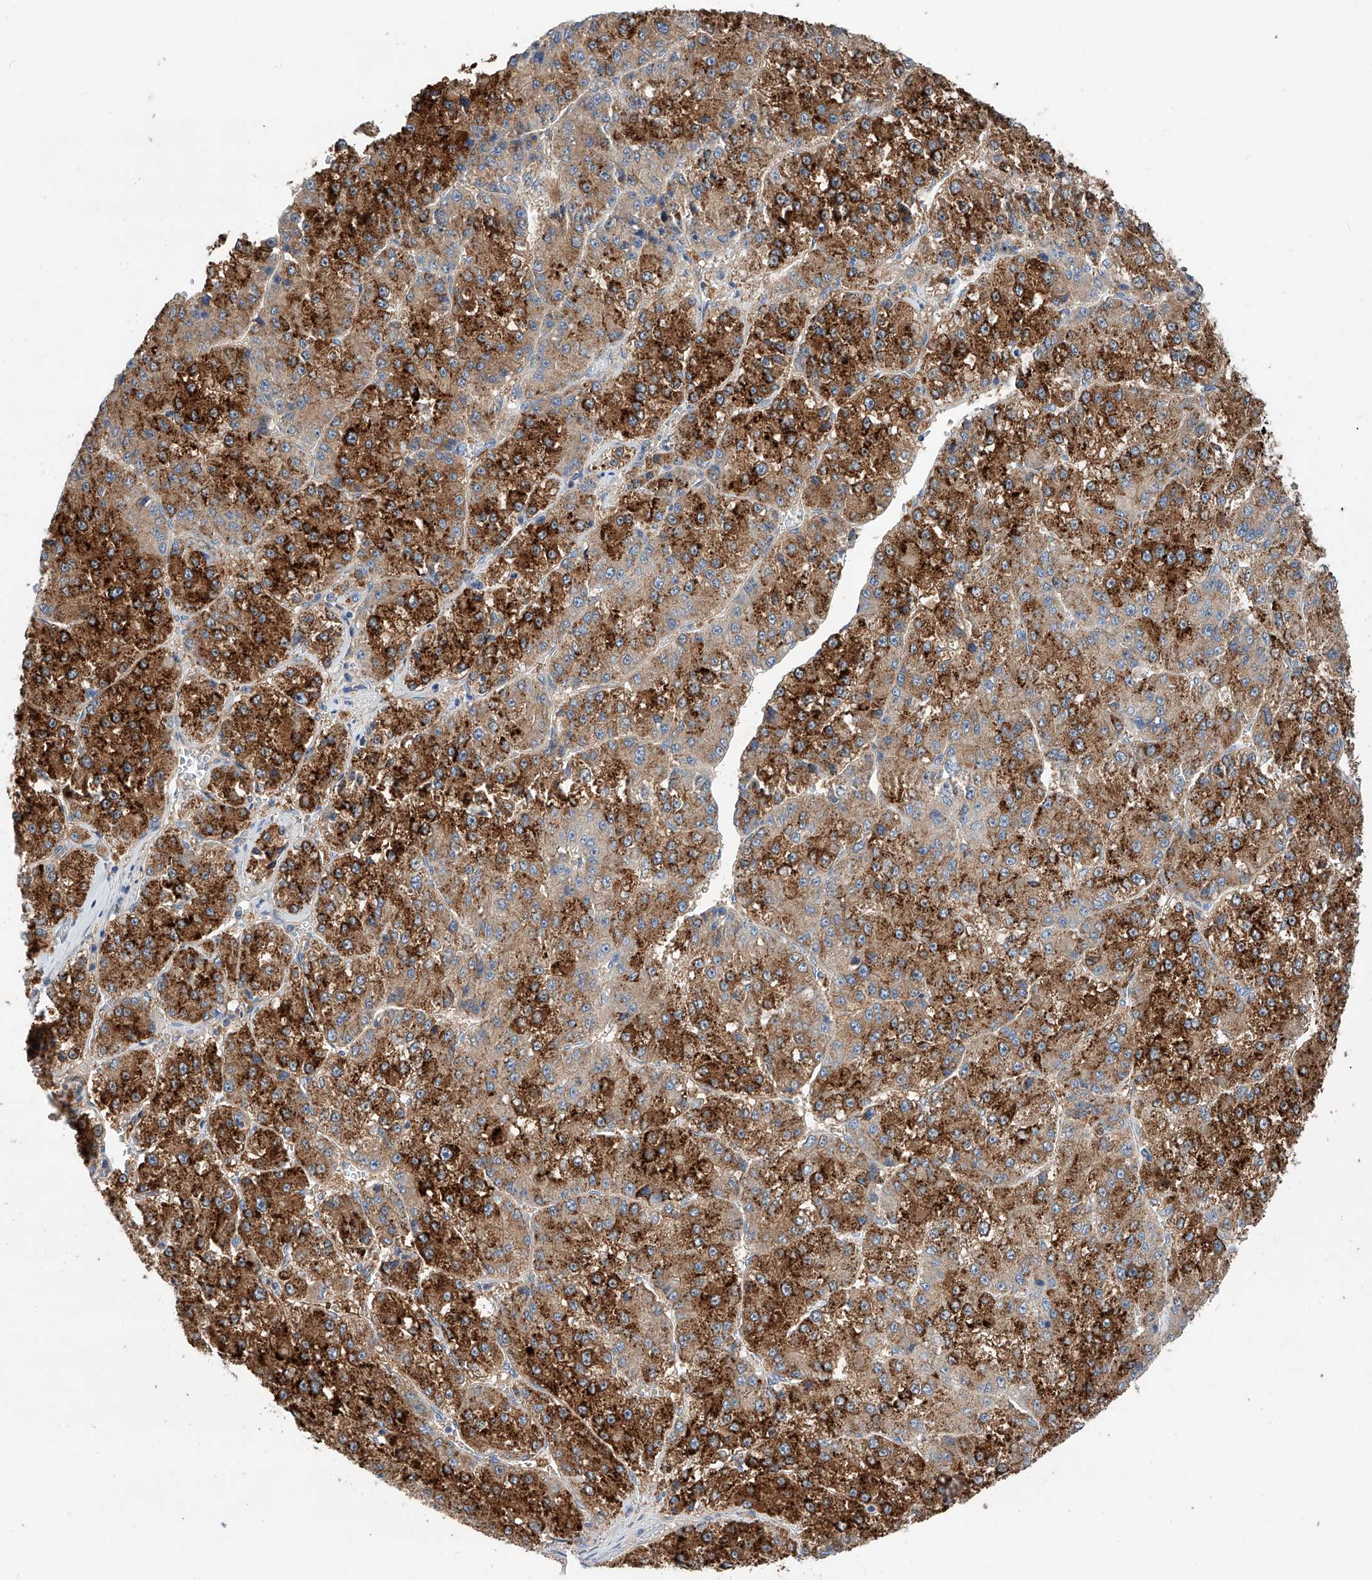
{"staining": {"intensity": "strong", "quantity": ">75%", "location": "cytoplasmic/membranous"}, "tissue": "liver cancer", "cell_type": "Tumor cells", "image_type": "cancer", "snomed": [{"axis": "morphology", "description": "Carcinoma, Hepatocellular, NOS"}, {"axis": "topography", "description": "Liver"}], "caption": "A brown stain labels strong cytoplasmic/membranous positivity of a protein in human liver hepatocellular carcinoma tumor cells.", "gene": "SLC22A7", "patient": {"sex": "female", "age": 73}}